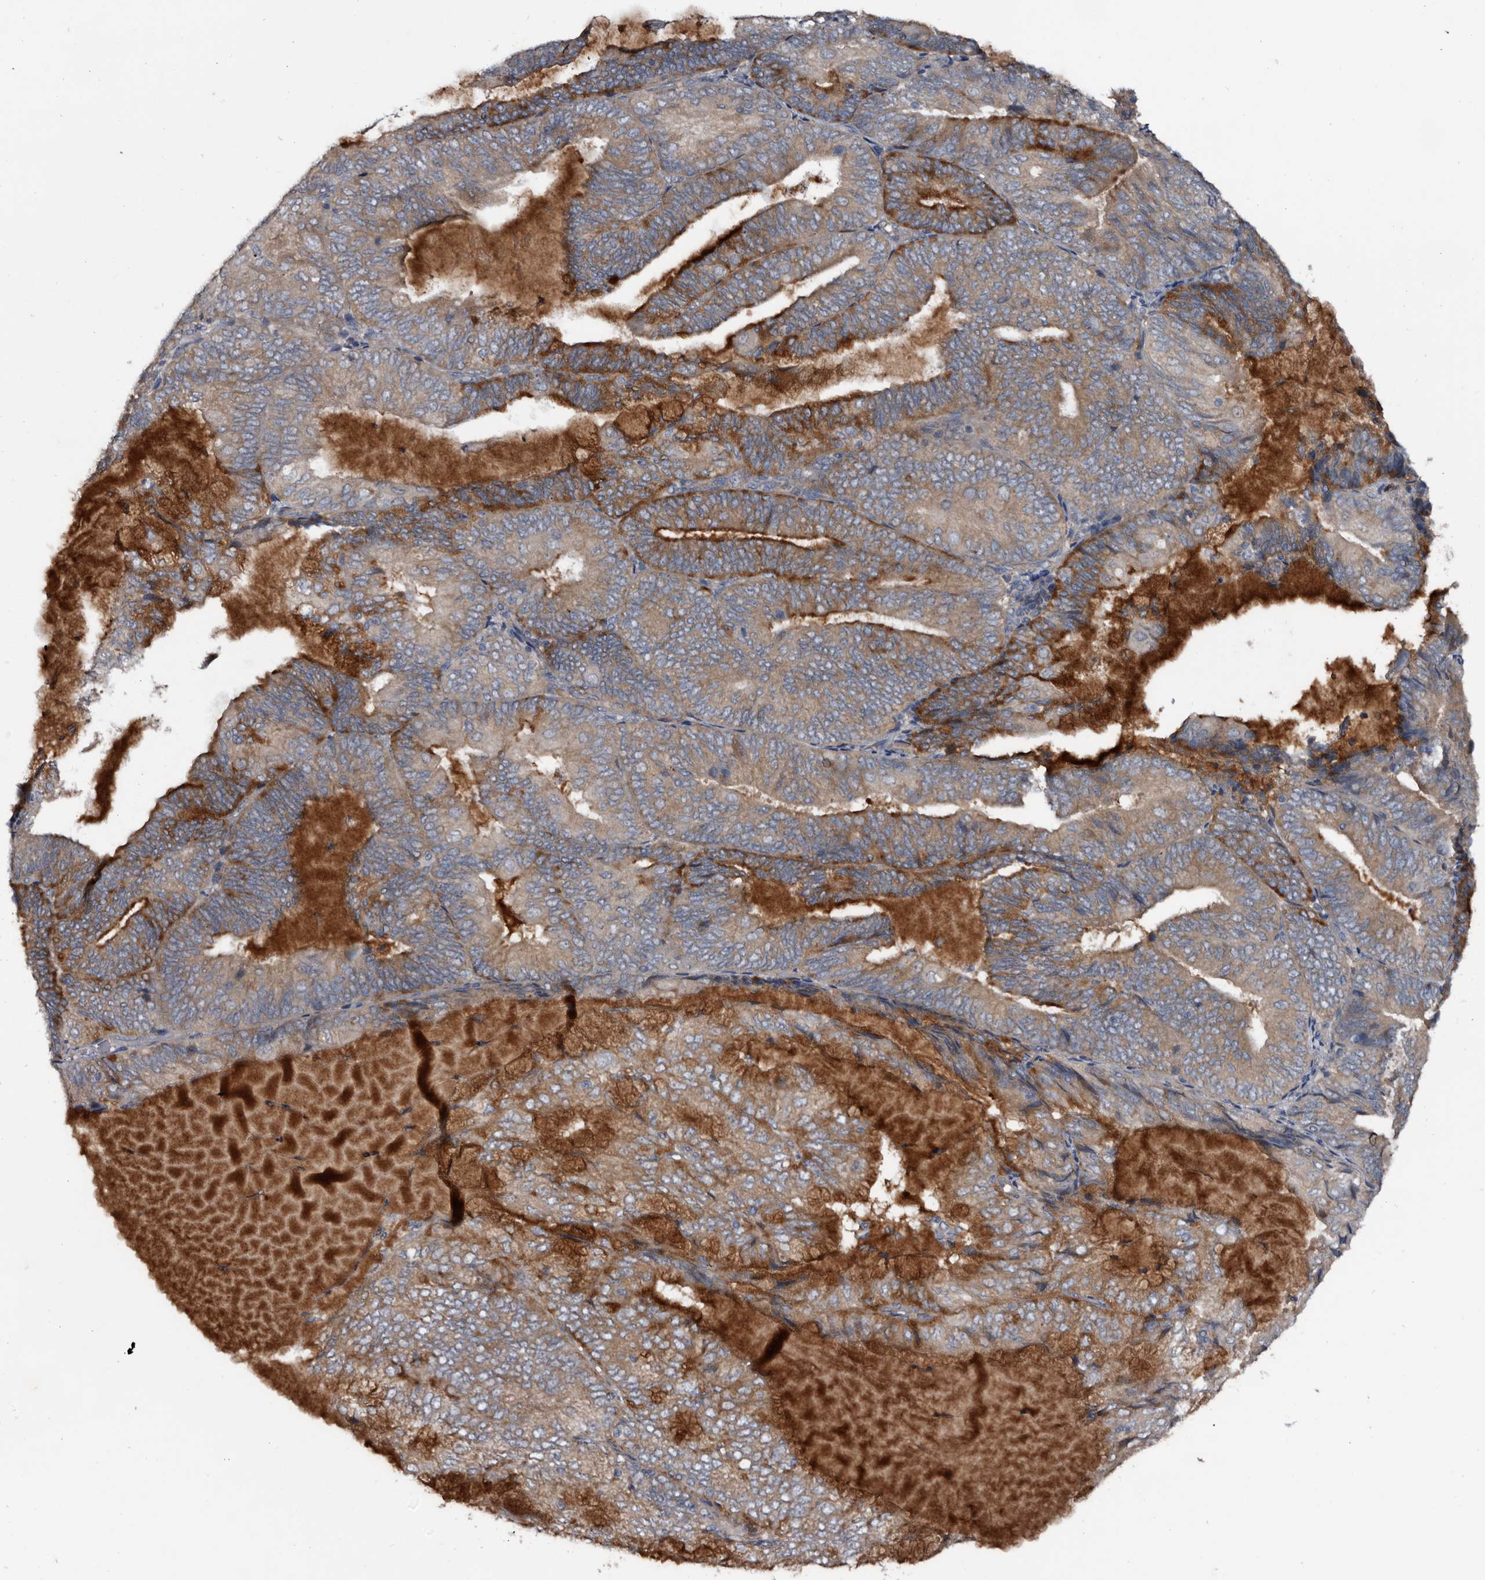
{"staining": {"intensity": "strong", "quantity": "<25%", "location": "cytoplasmic/membranous"}, "tissue": "endometrial cancer", "cell_type": "Tumor cells", "image_type": "cancer", "snomed": [{"axis": "morphology", "description": "Adenocarcinoma, NOS"}, {"axis": "topography", "description": "Endometrium"}], "caption": "A brown stain highlights strong cytoplasmic/membranous positivity of a protein in endometrial adenocarcinoma tumor cells.", "gene": "IARS1", "patient": {"sex": "female", "age": 81}}